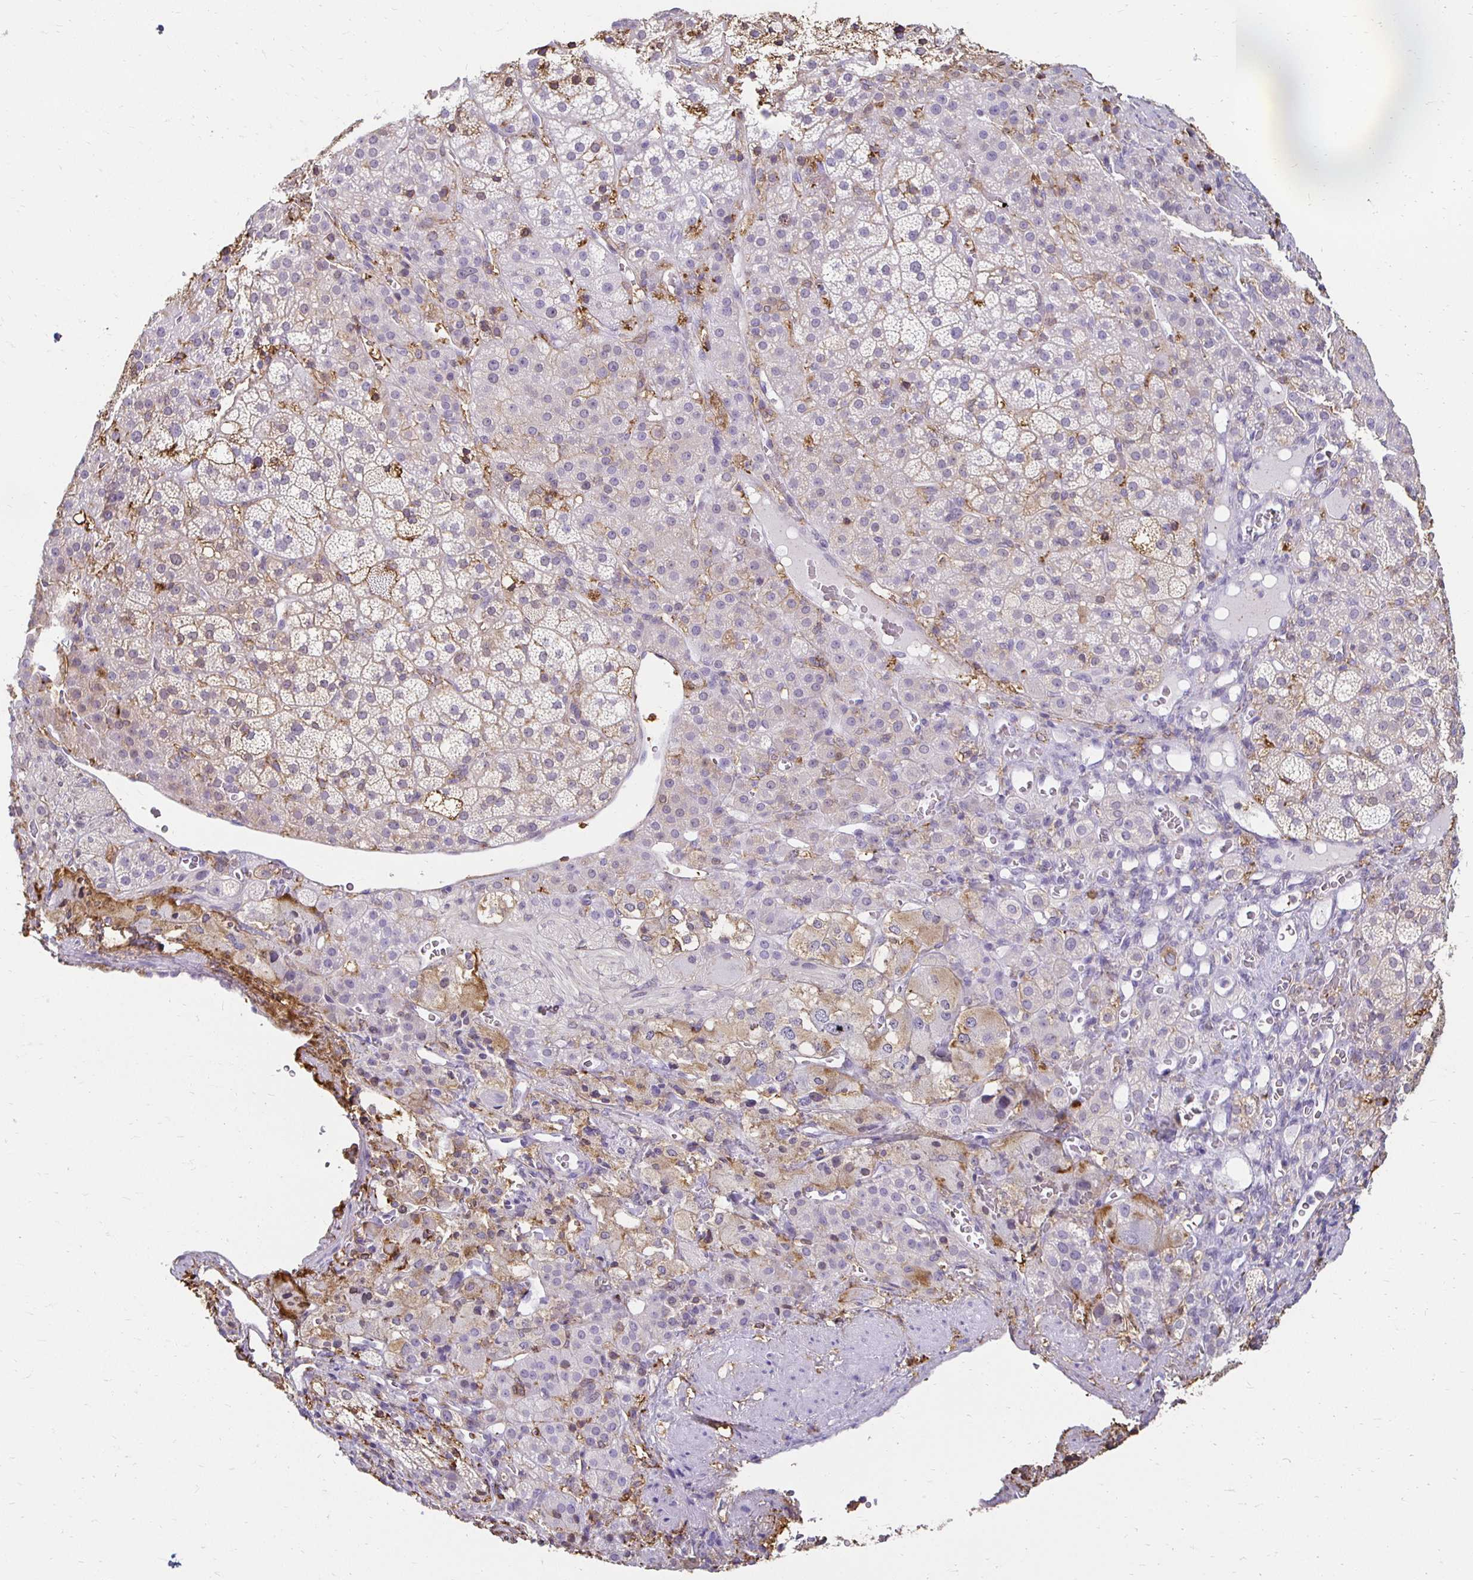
{"staining": {"intensity": "weak", "quantity": "<25%", "location": "cytoplasmic/membranous"}, "tissue": "adrenal gland", "cell_type": "Glandular cells", "image_type": "normal", "snomed": [{"axis": "morphology", "description": "Normal tissue, NOS"}, {"axis": "topography", "description": "Adrenal gland"}], "caption": "Histopathology image shows no protein positivity in glandular cells of unremarkable adrenal gland.", "gene": "TAS1R3", "patient": {"sex": "female", "age": 60}}